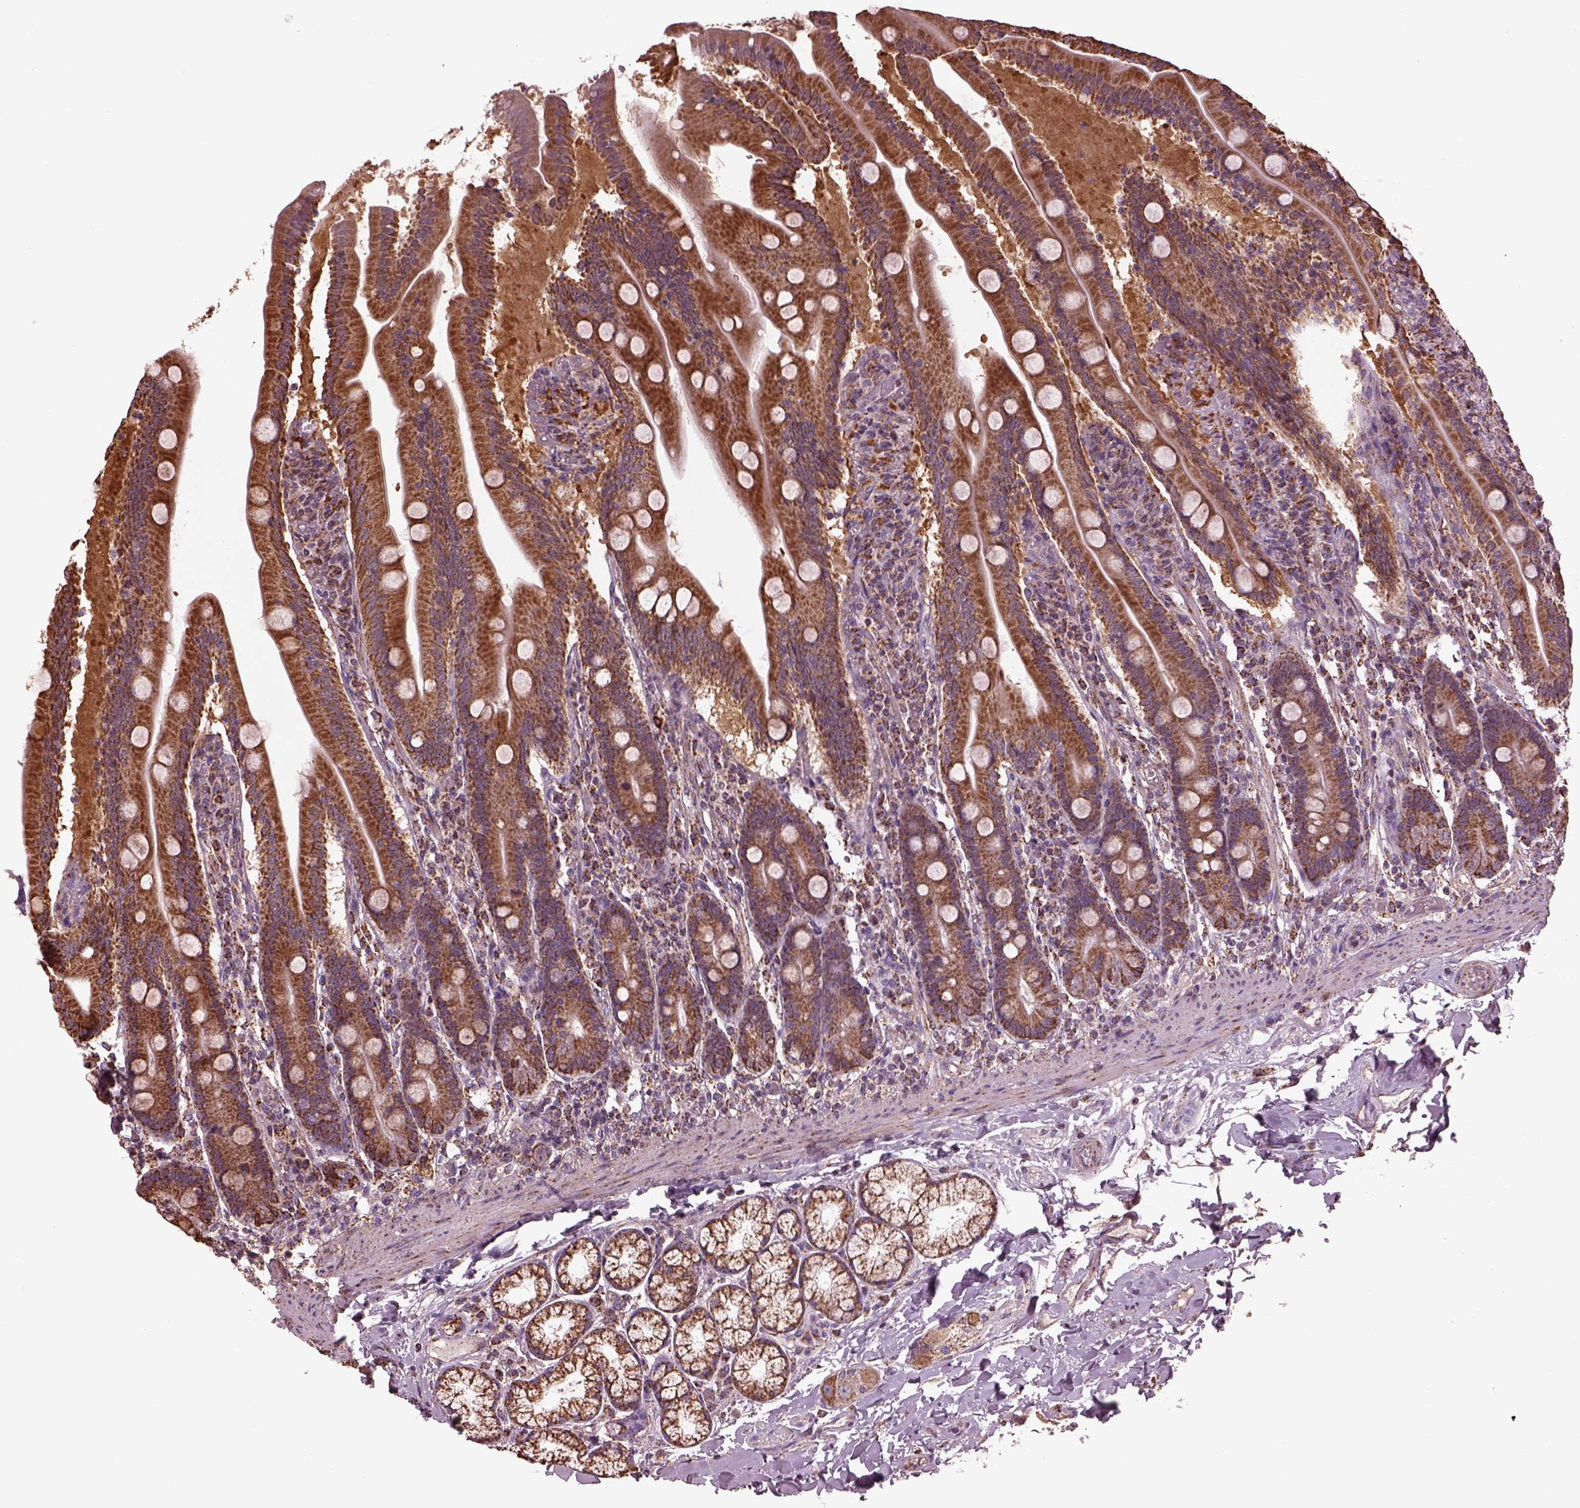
{"staining": {"intensity": "strong", "quantity": ">75%", "location": "cytoplasmic/membranous"}, "tissue": "small intestine", "cell_type": "Glandular cells", "image_type": "normal", "snomed": [{"axis": "morphology", "description": "Normal tissue, NOS"}, {"axis": "topography", "description": "Small intestine"}], "caption": "Brown immunohistochemical staining in benign small intestine shows strong cytoplasmic/membranous expression in about >75% of glandular cells. (Brightfield microscopy of DAB IHC at high magnification).", "gene": "TMEM254", "patient": {"sex": "male", "age": 37}}